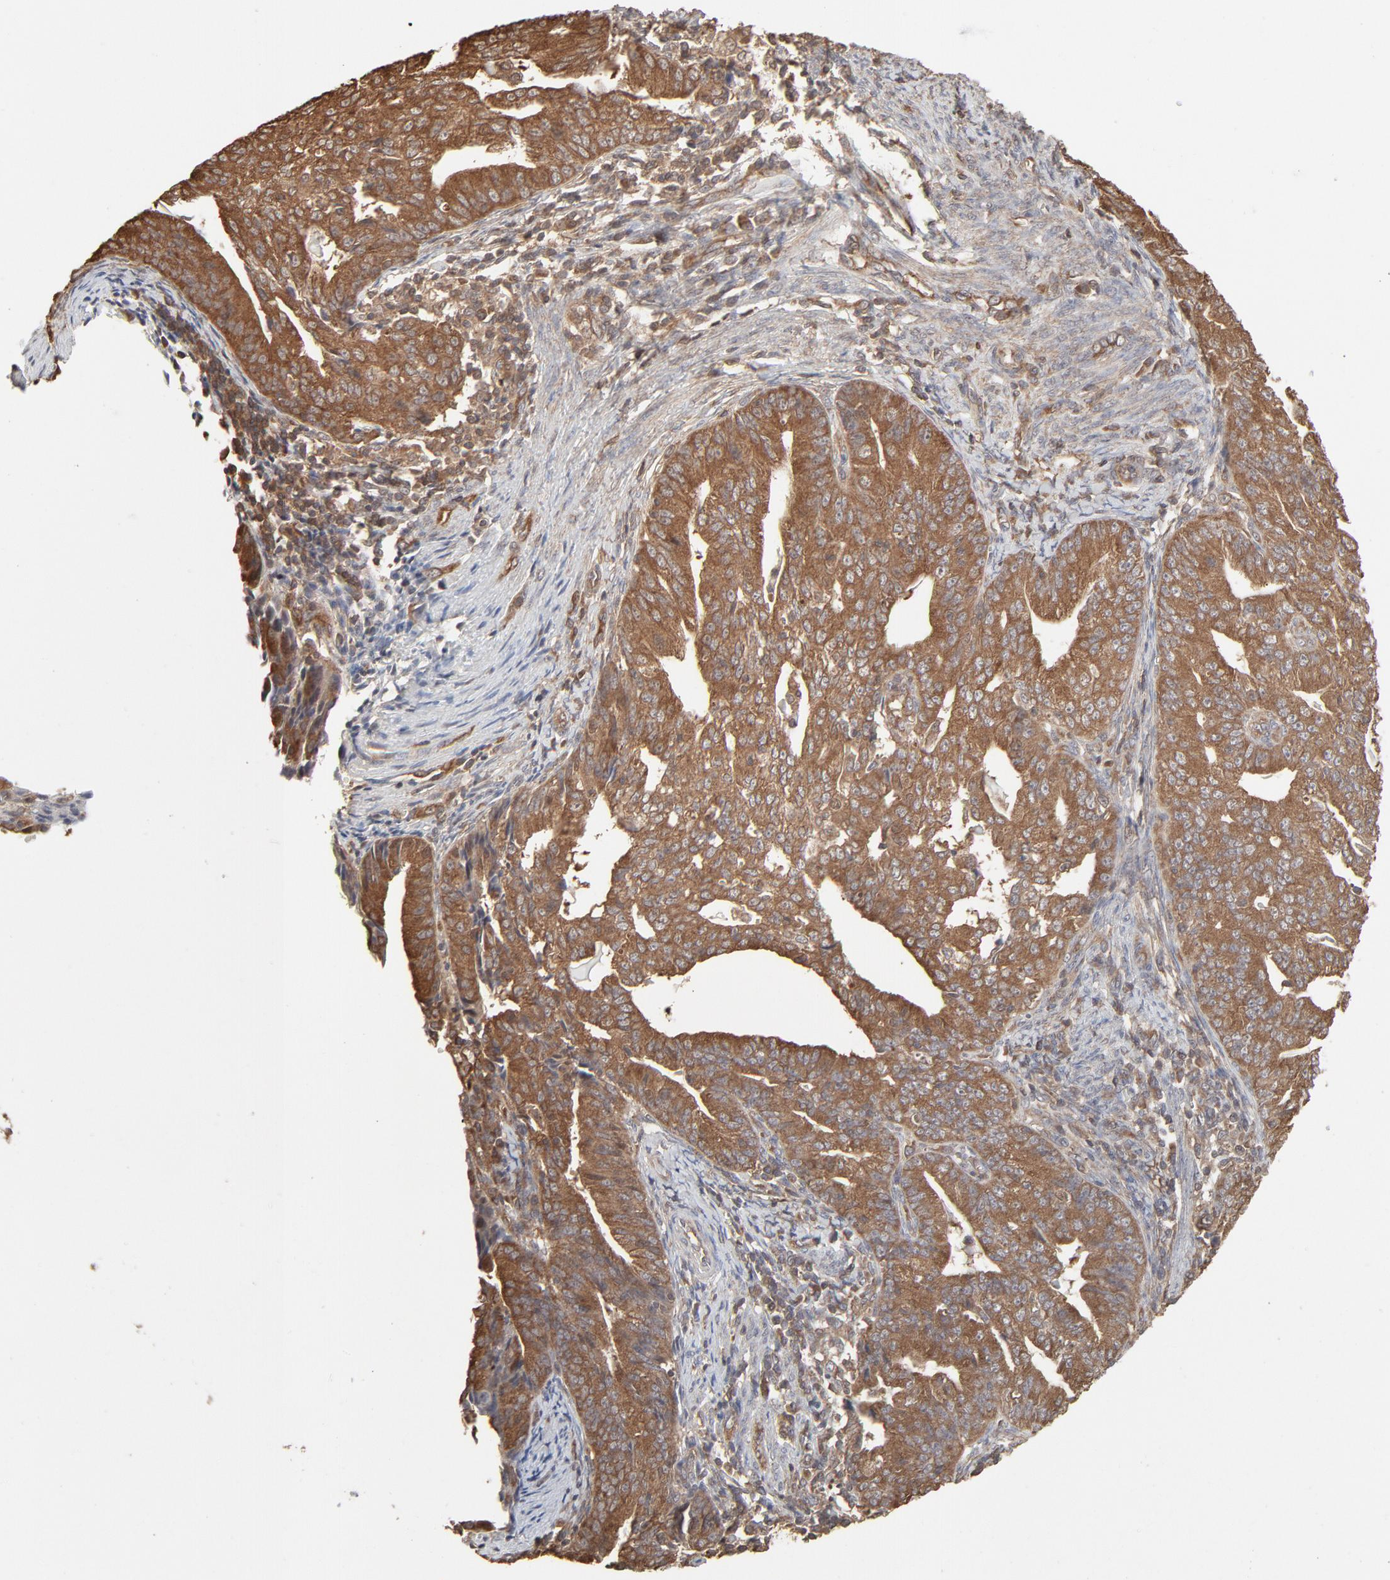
{"staining": {"intensity": "moderate", "quantity": ">75%", "location": "cytoplasmic/membranous"}, "tissue": "endometrial cancer", "cell_type": "Tumor cells", "image_type": "cancer", "snomed": [{"axis": "morphology", "description": "Adenocarcinoma, NOS"}, {"axis": "topography", "description": "Endometrium"}], "caption": "DAB immunohistochemical staining of endometrial adenocarcinoma reveals moderate cytoplasmic/membranous protein expression in about >75% of tumor cells.", "gene": "PPP2CA", "patient": {"sex": "female", "age": 56}}